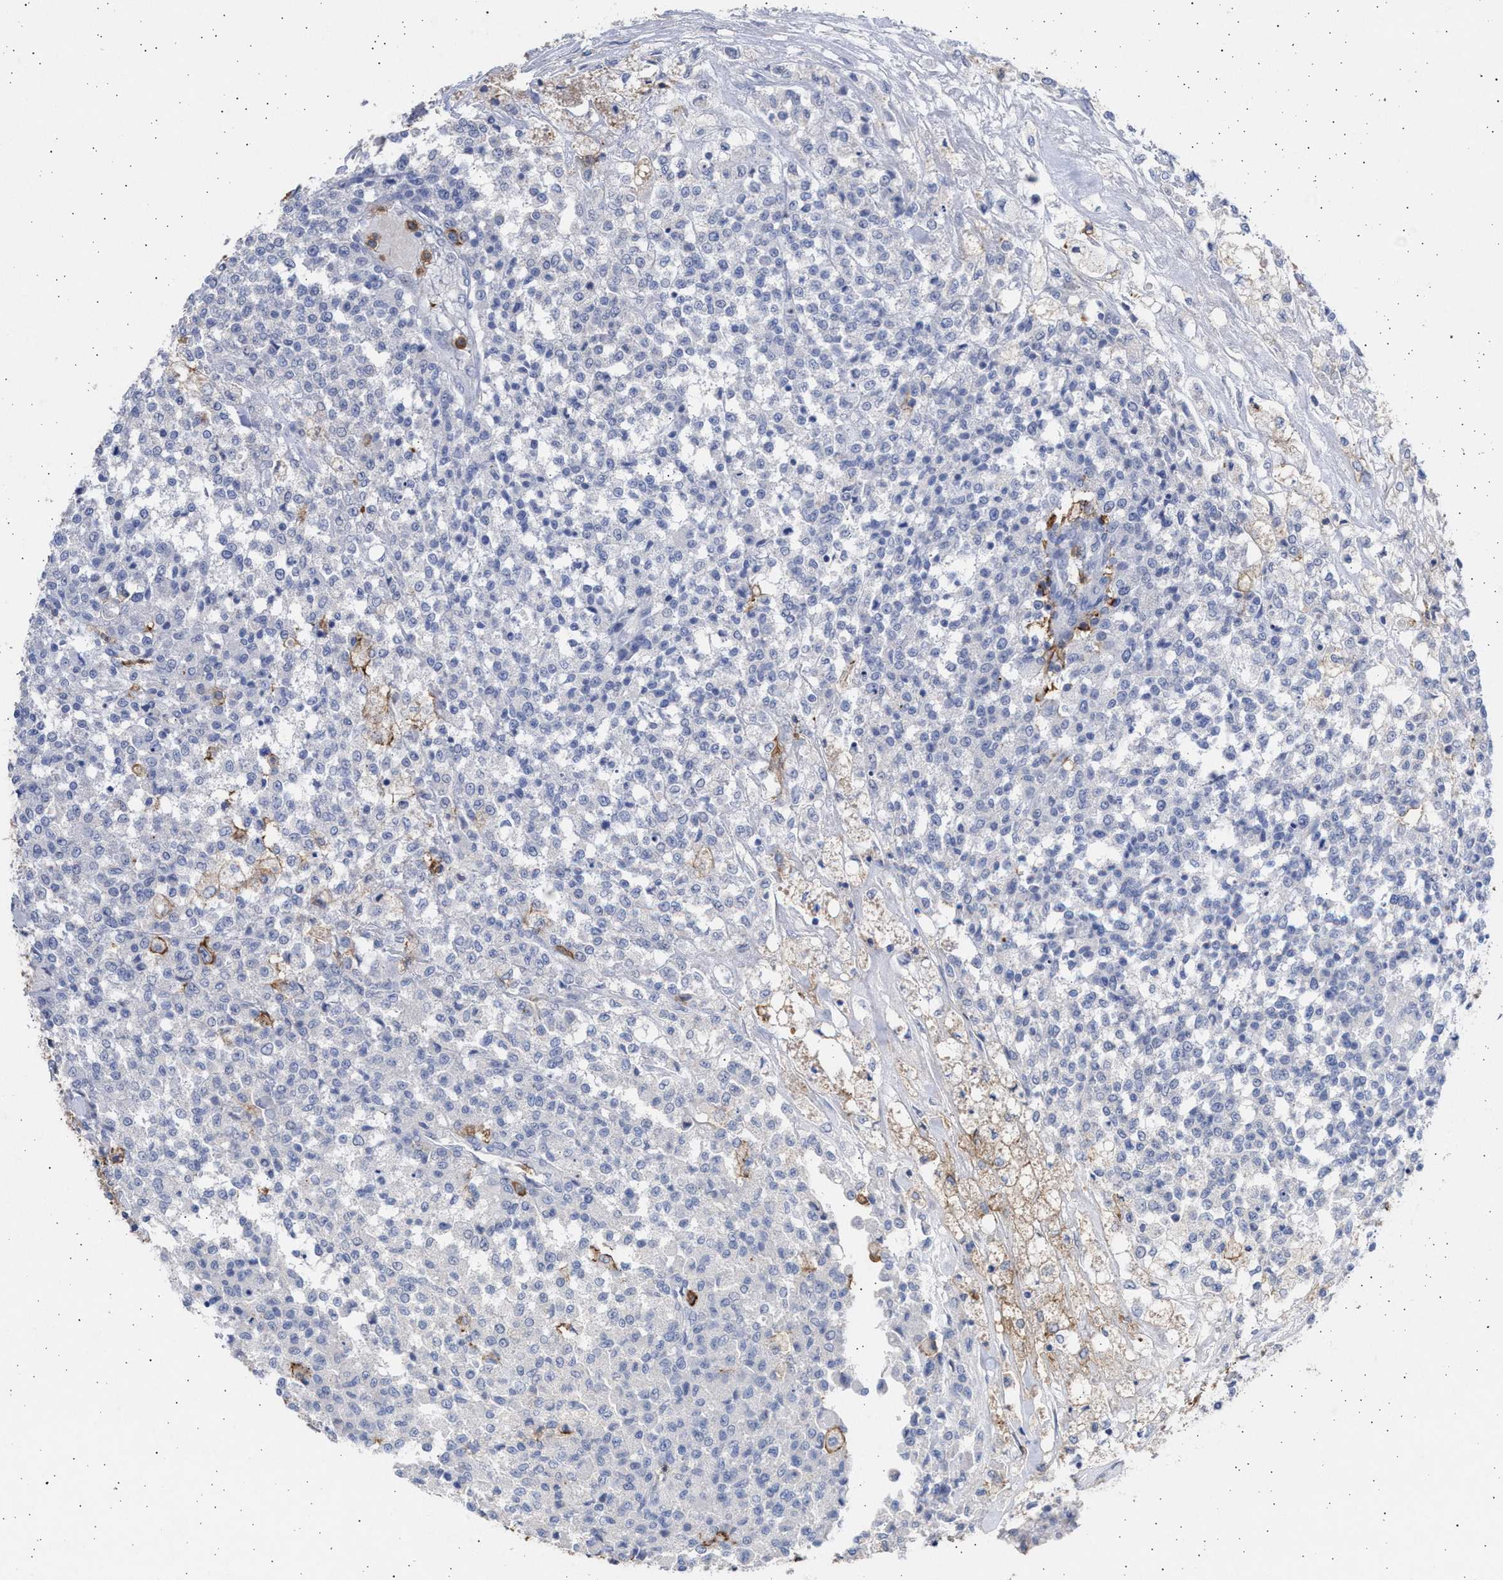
{"staining": {"intensity": "negative", "quantity": "none", "location": "none"}, "tissue": "testis cancer", "cell_type": "Tumor cells", "image_type": "cancer", "snomed": [{"axis": "morphology", "description": "Seminoma, NOS"}, {"axis": "topography", "description": "Testis"}], "caption": "The IHC image has no significant staining in tumor cells of seminoma (testis) tissue.", "gene": "FCER1A", "patient": {"sex": "male", "age": 59}}